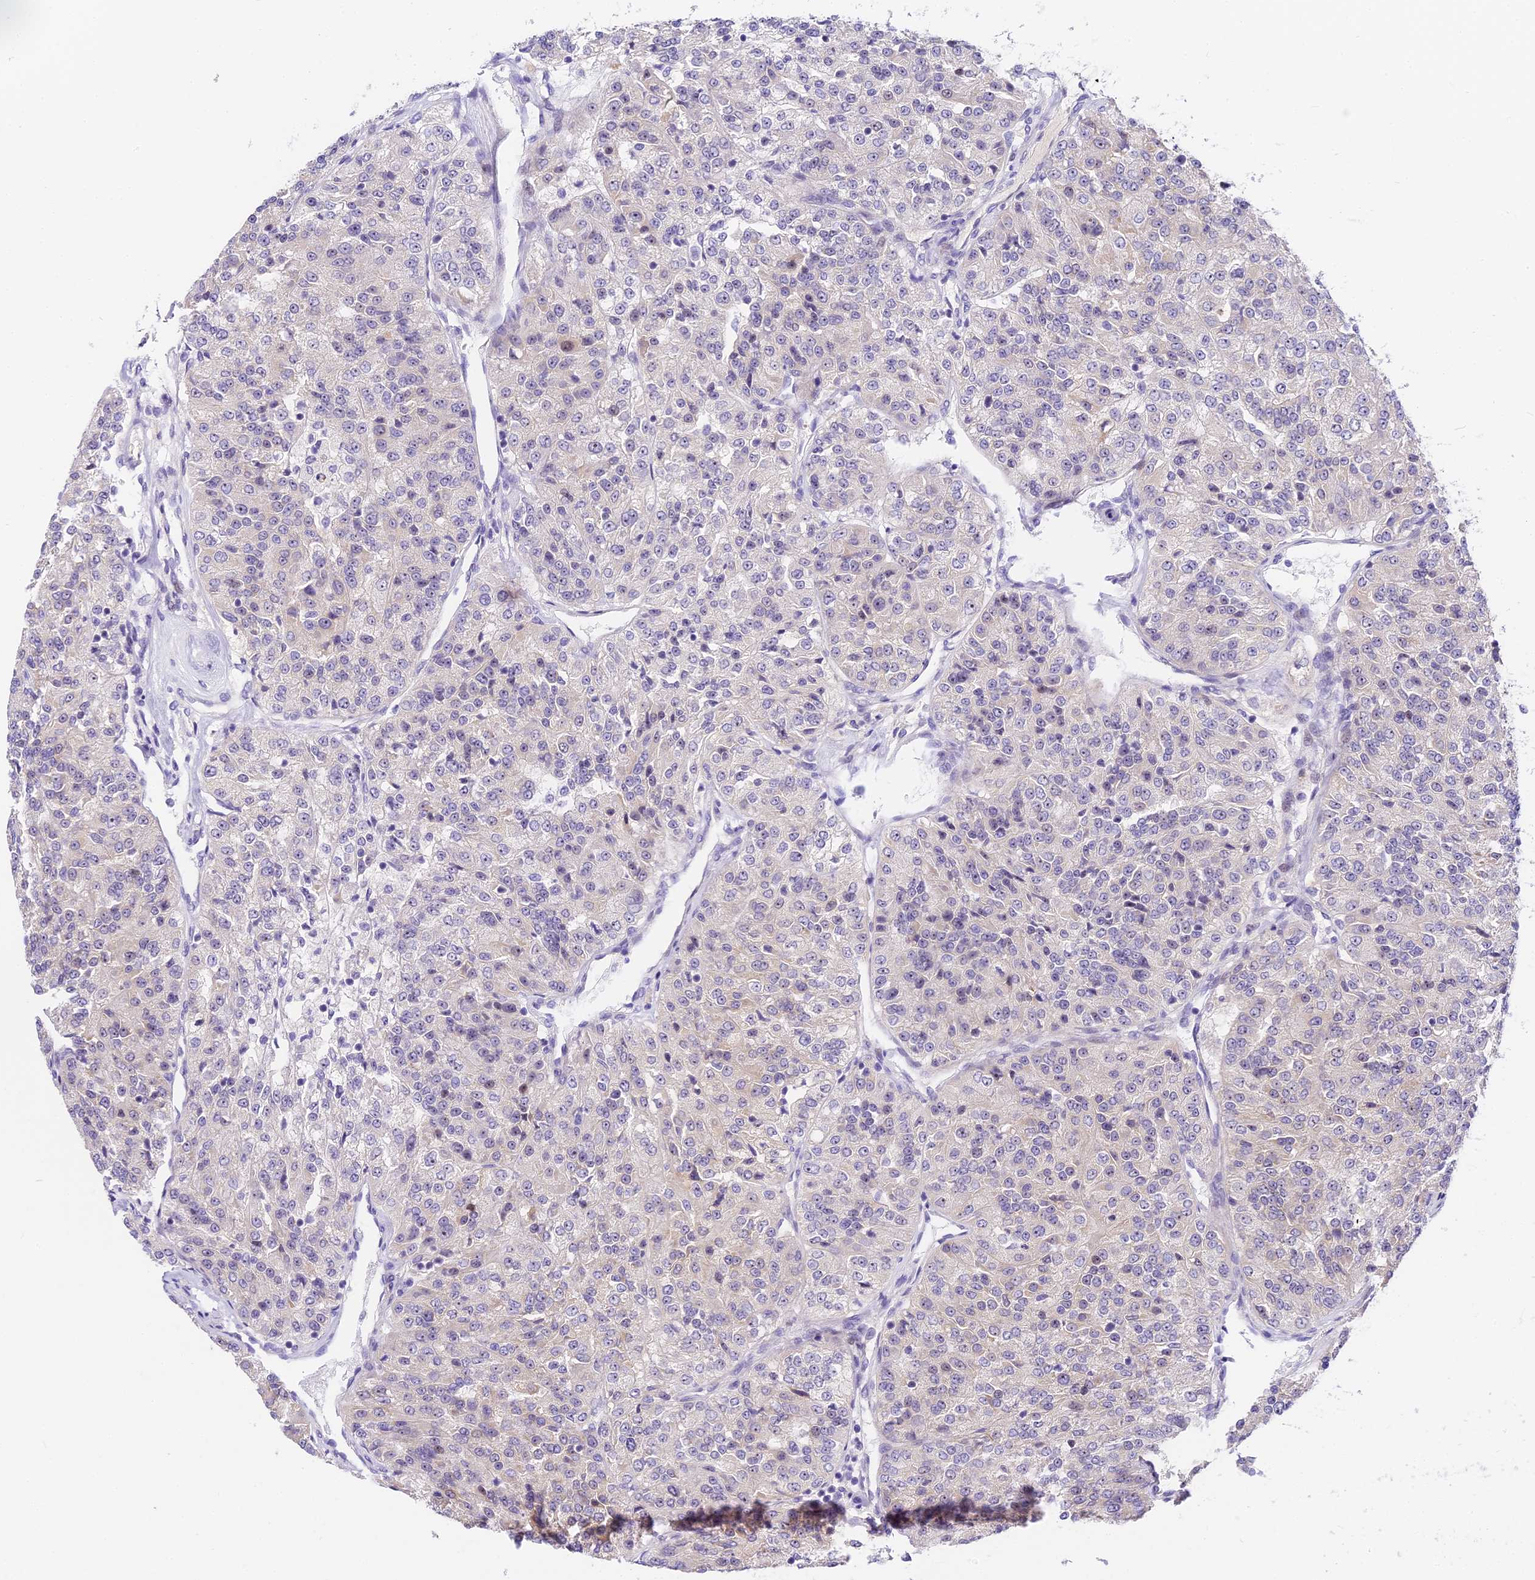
{"staining": {"intensity": "negative", "quantity": "none", "location": "none"}, "tissue": "renal cancer", "cell_type": "Tumor cells", "image_type": "cancer", "snomed": [{"axis": "morphology", "description": "Adenocarcinoma, NOS"}, {"axis": "topography", "description": "Kidney"}], "caption": "The histopathology image exhibits no significant positivity in tumor cells of renal cancer.", "gene": "MIDN", "patient": {"sex": "female", "age": 63}}